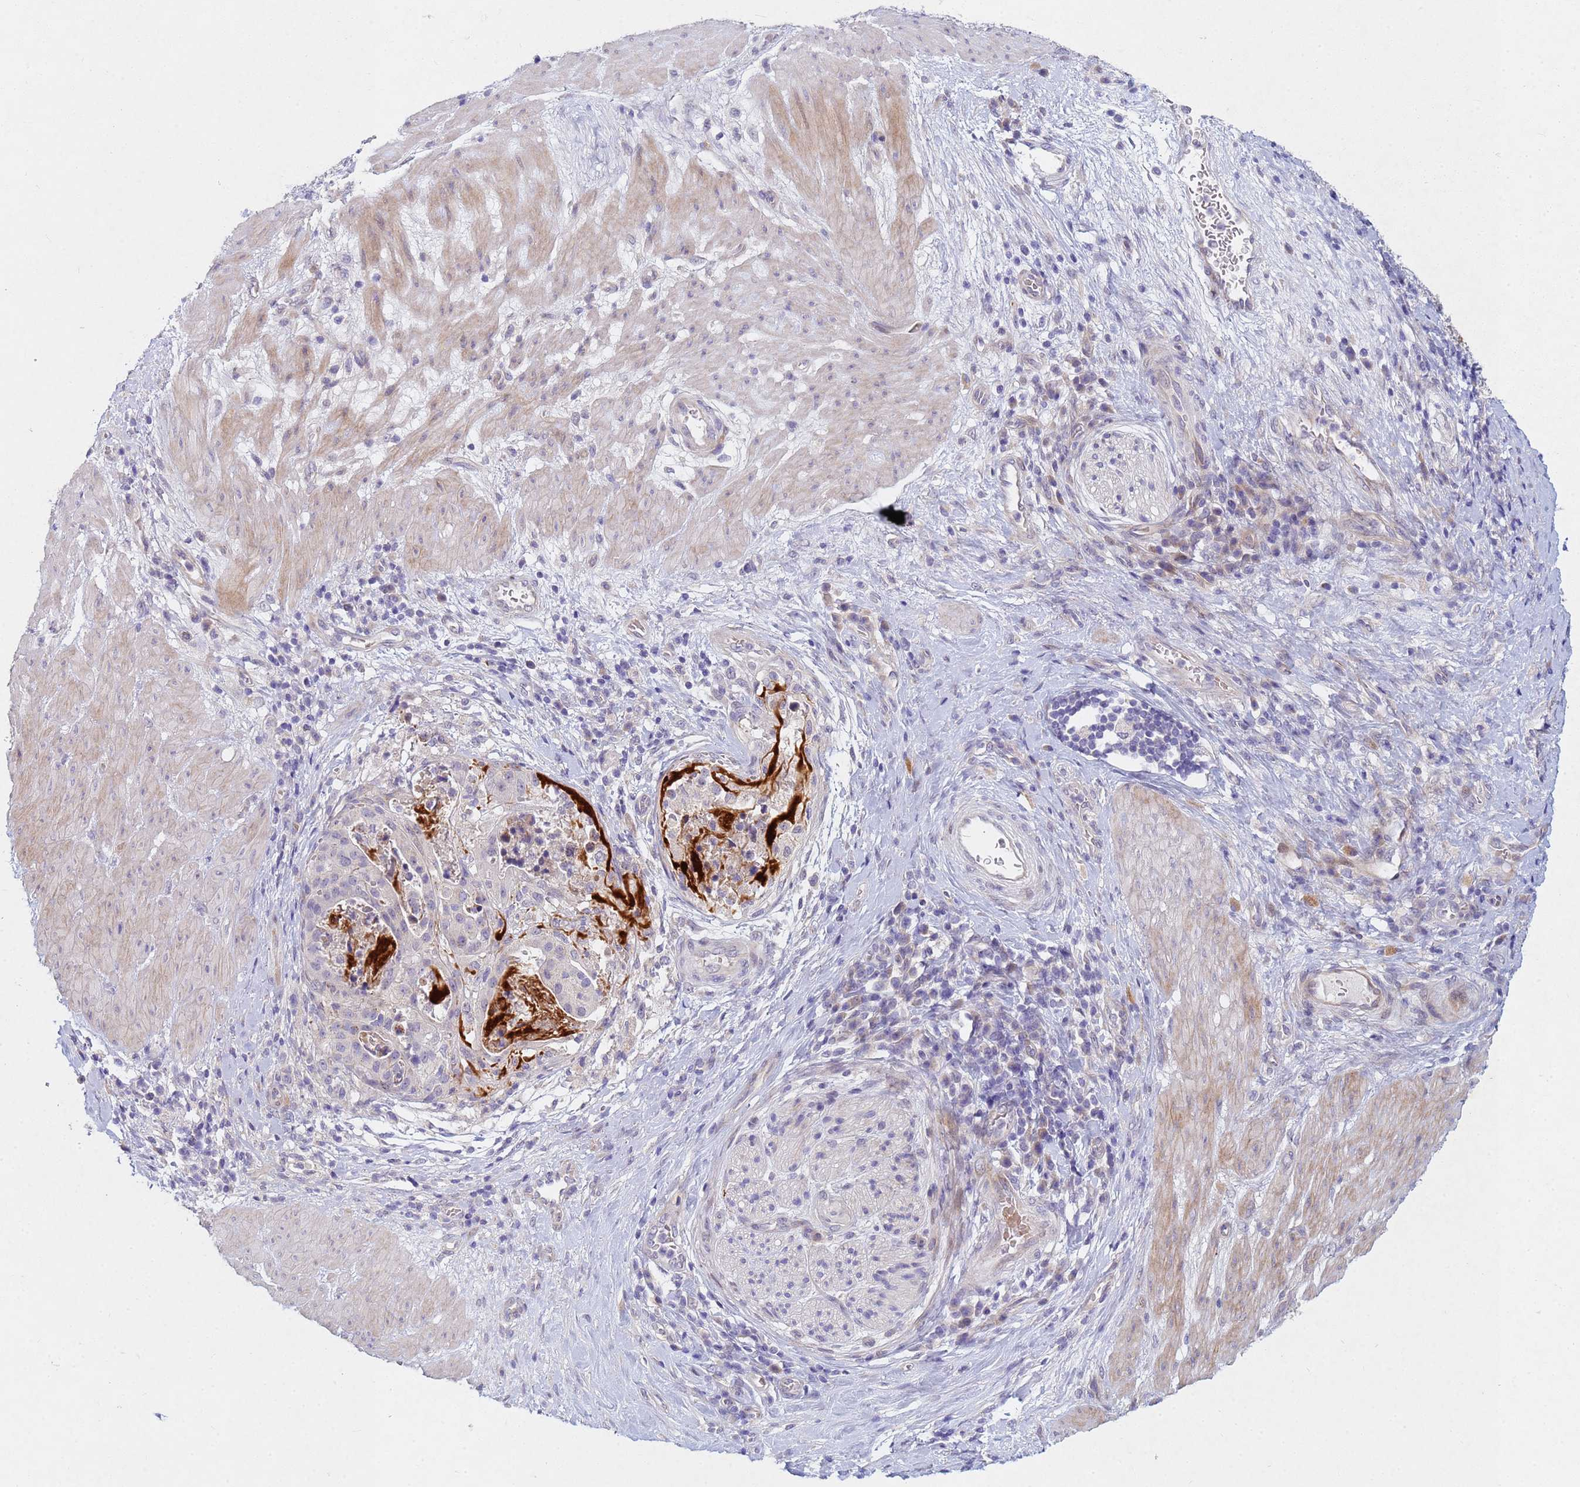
{"staining": {"intensity": "negative", "quantity": "none", "location": "none"}, "tissue": "stomach cancer", "cell_type": "Tumor cells", "image_type": "cancer", "snomed": [{"axis": "morphology", "description": "Adenocarcinoma, NOS"}, {"axis": "topography", "description": "Stomach"}], "caption": "There is no significant staining in tumor cells of stomach cancer (adenocarcinoma).", "gene": "TNPO2", "patient": {"sex": "male", "age": 48}}